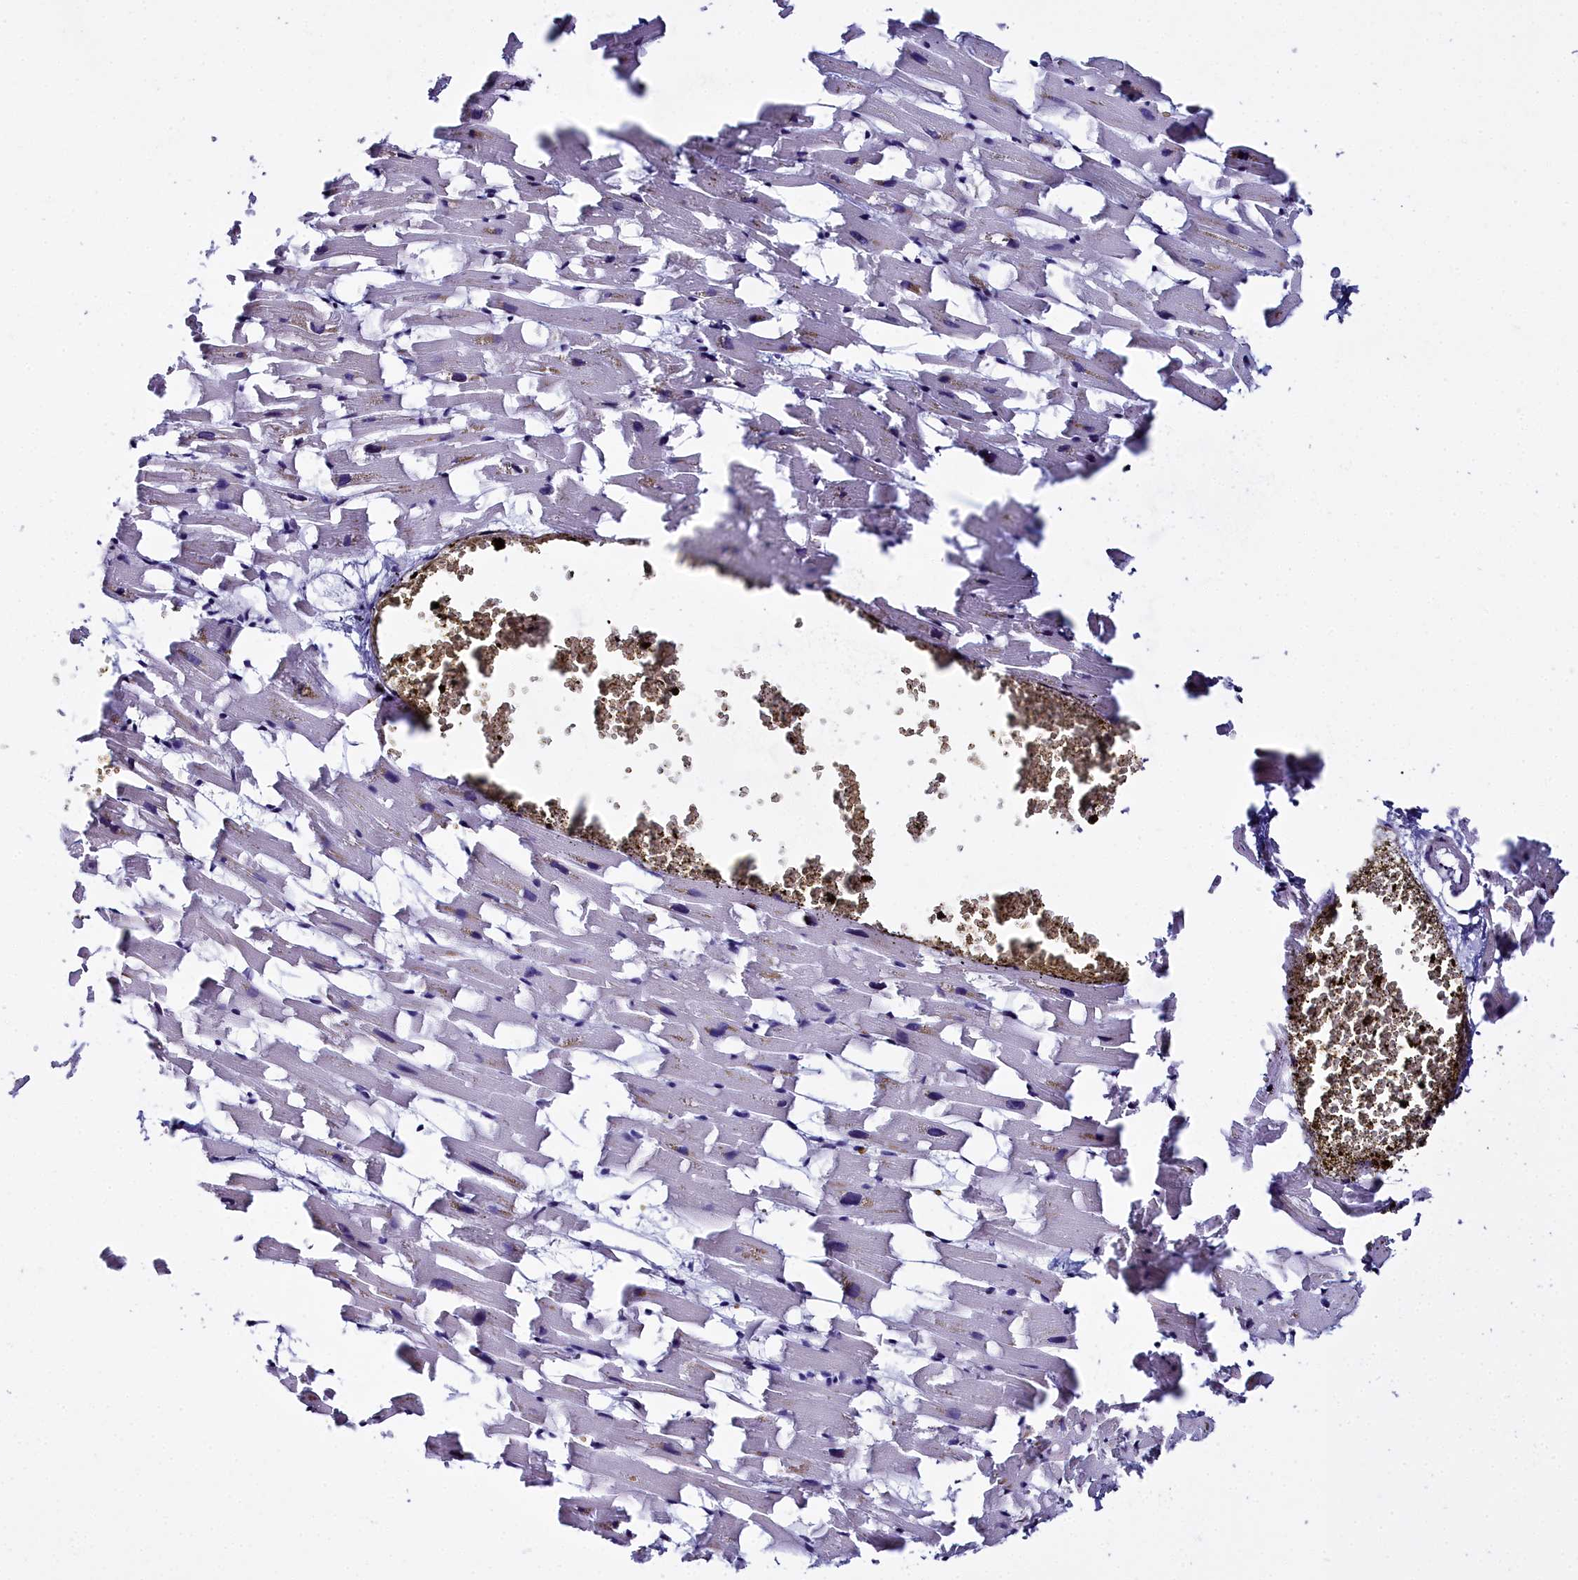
{"staining": {"intensity": "moderate", "quantity": "25%-75%", "location": "nuclear"}, "tissue": "heart muscle", "cell_type": "Cardiomyocytes", "image_type": "normal", "snomed": [{"axis": "morphology", "description": "Normal tissue, NOS"}, {"axis": "topography", "description": "Heart"}], "caption": "Immunohistochemistry micrograph of benign human heart muscle stained for a protein (brown), which shows medium levels of moderate nuclear expression in approximately 25%-75% of cardiomyocytes.", "gene": "CCDC97", "patient": {"sex": "female", "age": 64}}